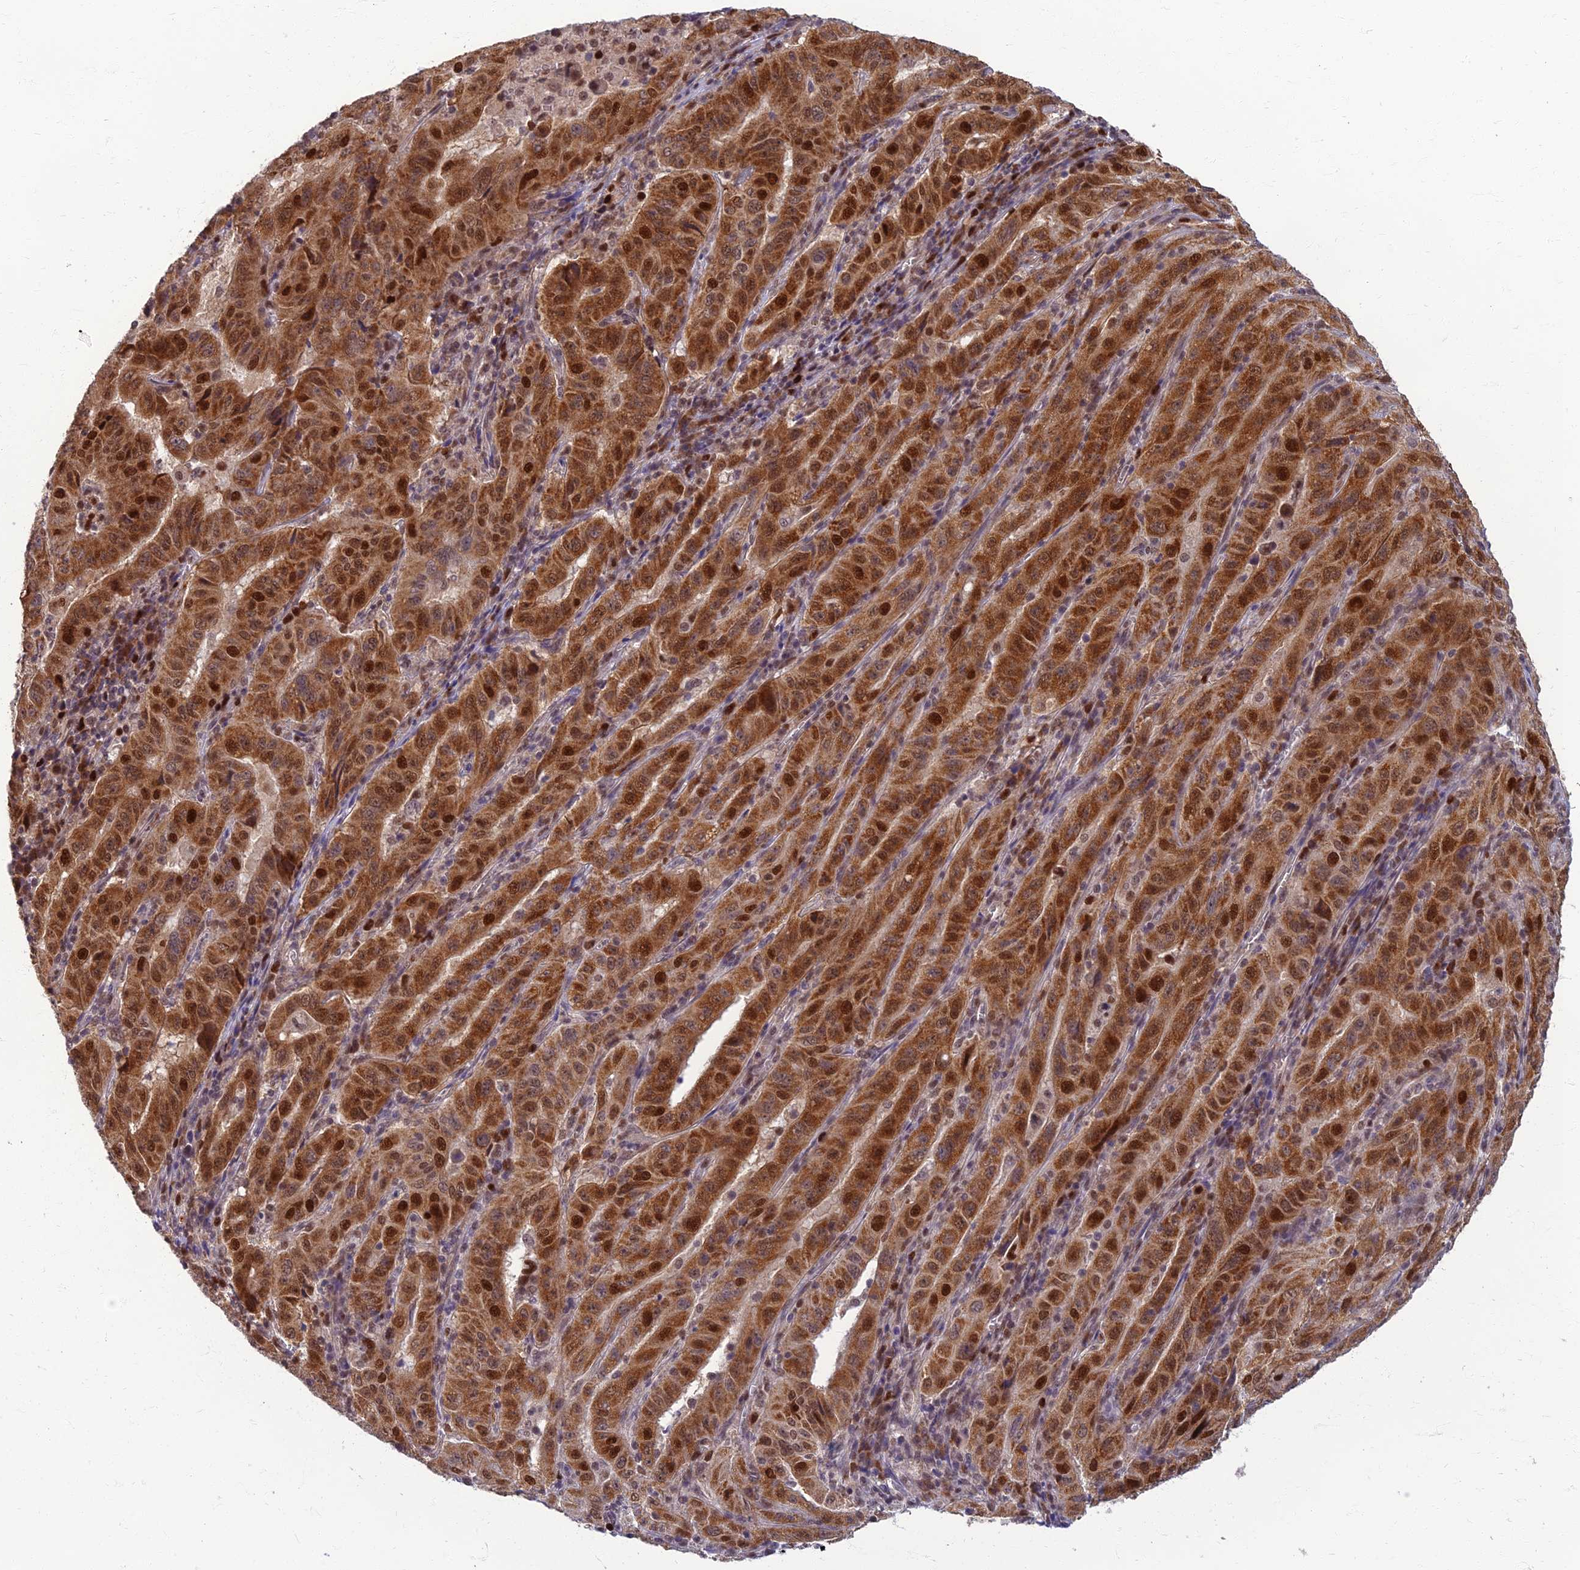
{"staining": {"intensity": "moderate", "quantity": ">75%", "location": "cytoplasmic/membranous,nuclear"}, "tissue": "pancreatic cancer", "cell_type": "Tumor cells", "image_type": "cancer", "snomed": [{"axis": "morphology", "description": "Adenocarcinoma, NOS"}, {"axis": "topography", "description": "Pancreas"}], "caption": "Human pancreatic cancer stained with a brown dye shows moderate cytoplasmic/membranous and nuclear positive staining in approximately >75% of tumor cells.", "gene": "EARS2", "patient": {"sex": "male", "age": 63}}